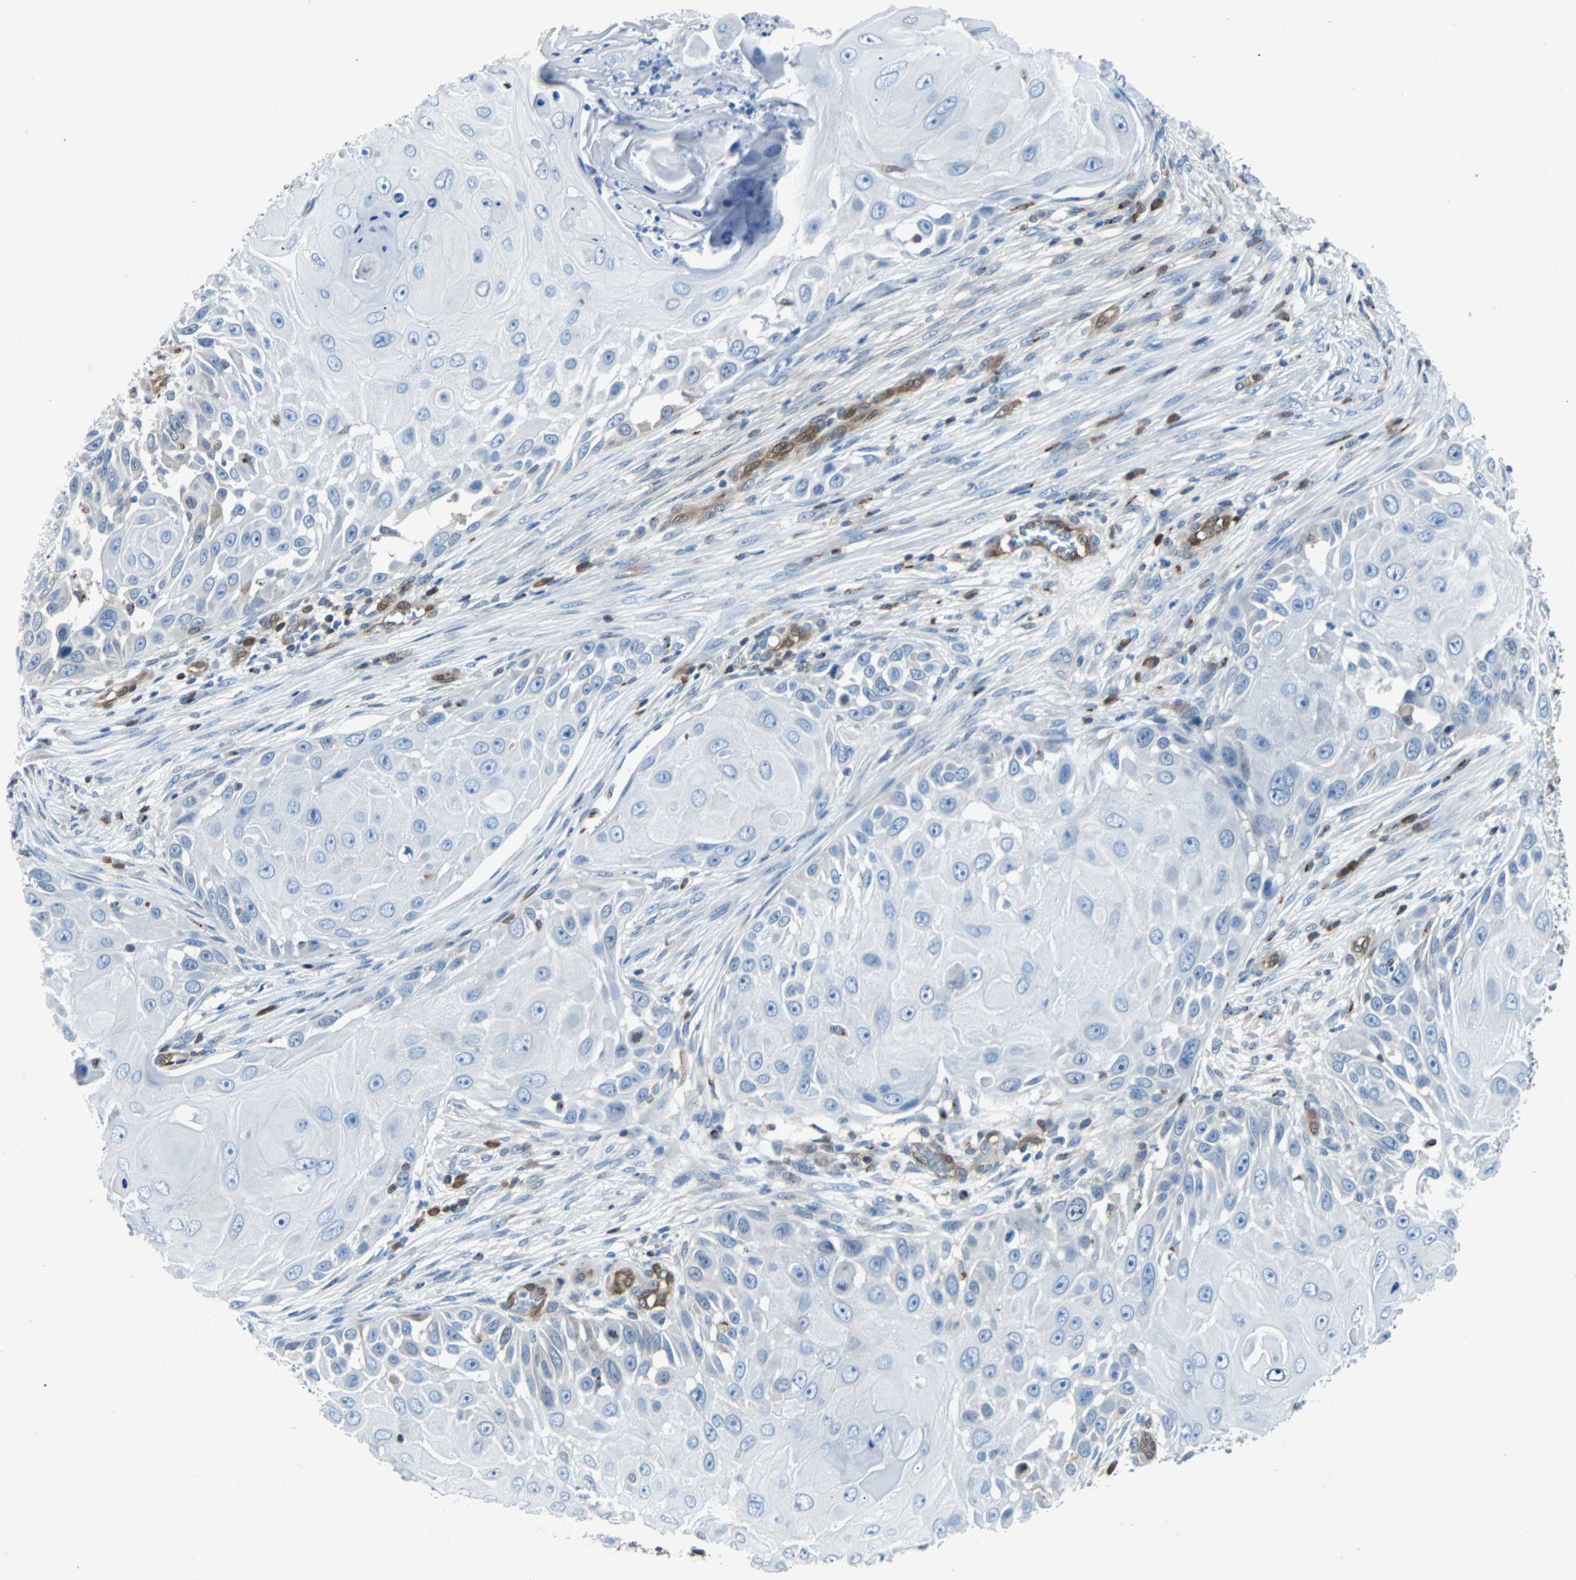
{"staining": {"intensity": "negative", "quantity": "none", "location": "none"}, "tissue": "skin cancer", "cell_type": "Tumor cells", "image_type": "cancer", "snomed": [{"axis": "morphology", "description": "Squamous cell carcinoma, NOS"}, {"axis": "topography", "description": "Skin"}], "caption": "Immunohistochemistry of human squamous cell carcinoma (skin) exhibits no expression in tumor cells.", "gene": "MAP2K6", "patient": {"sex": "female", "age": 44}}